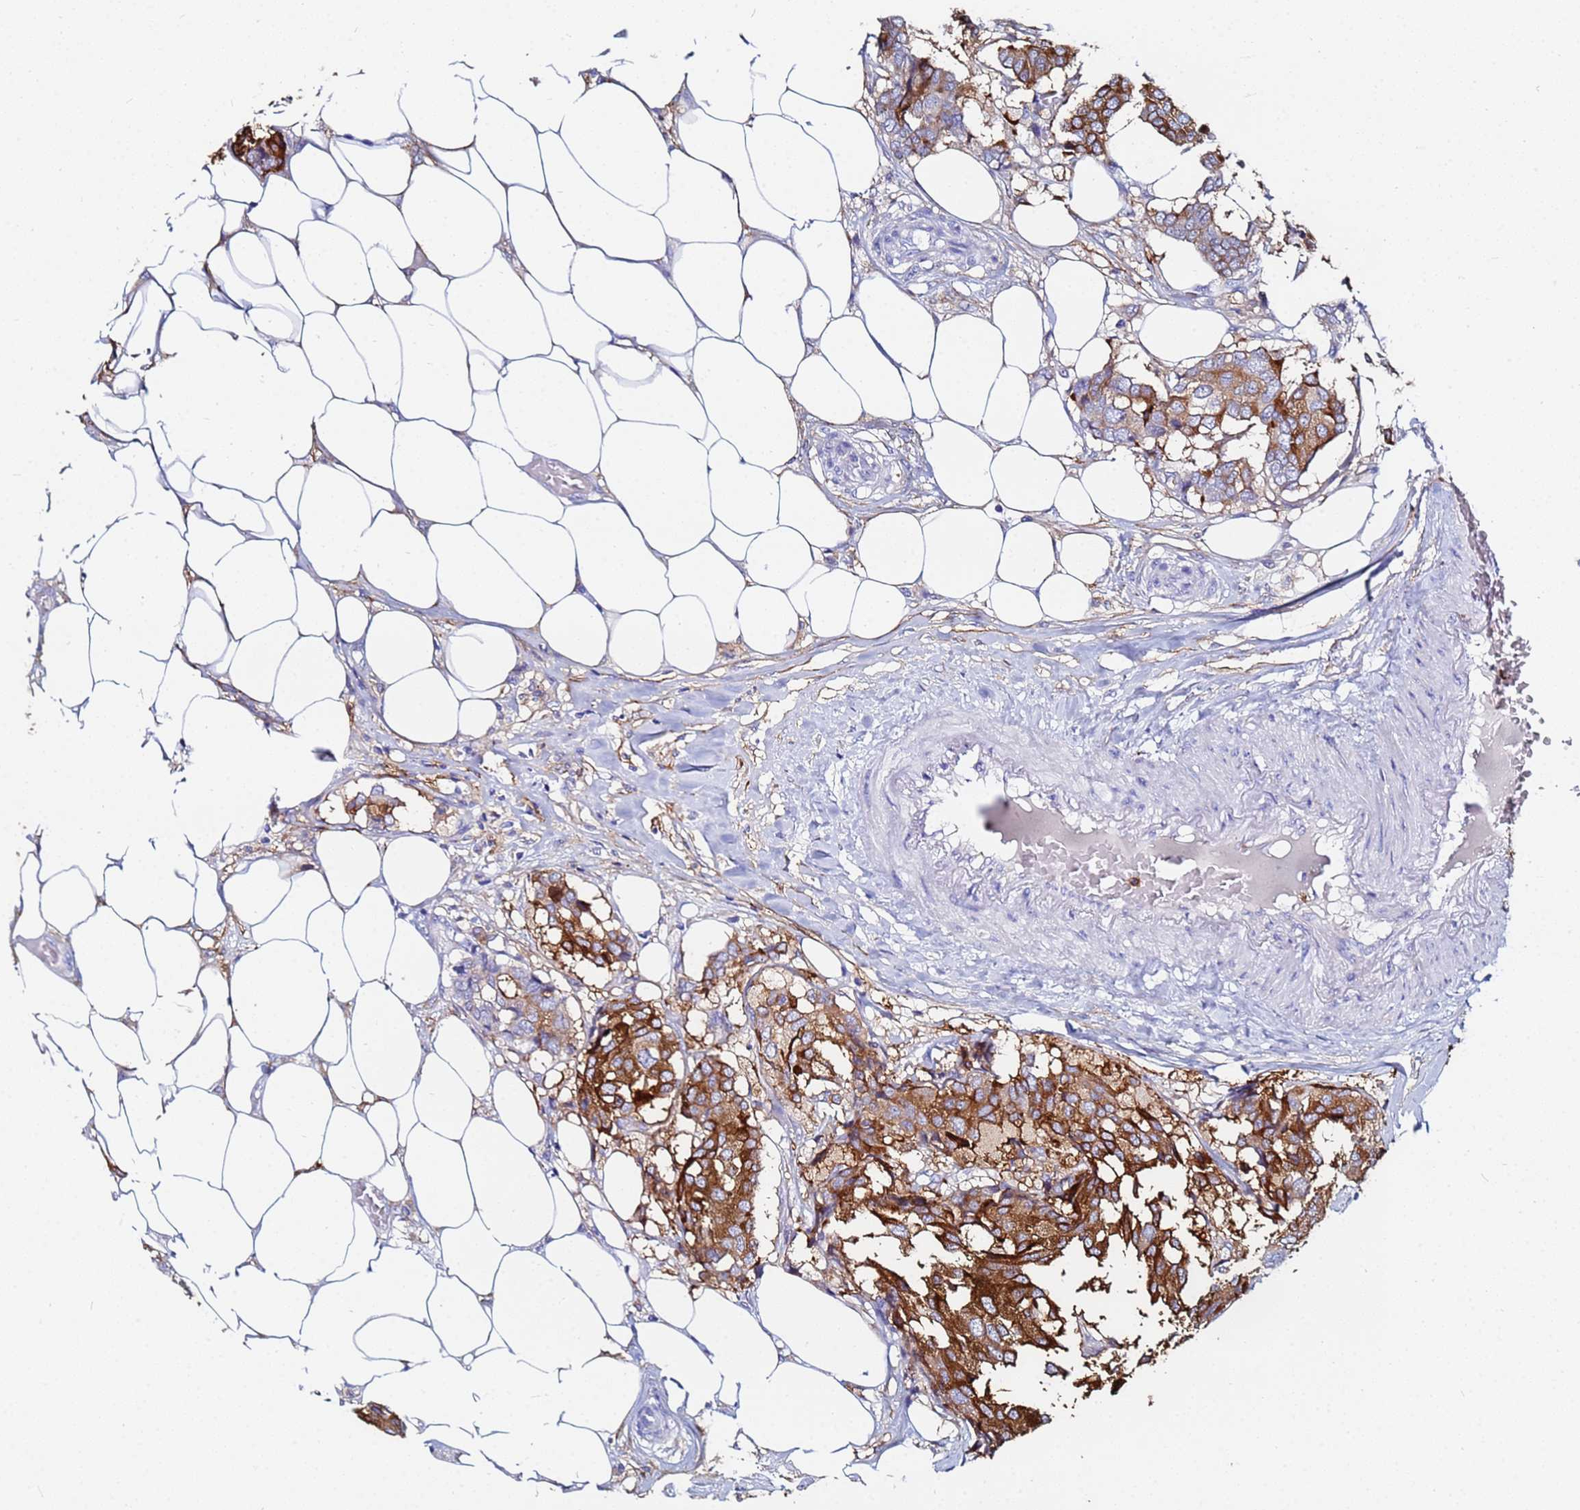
{"staining": {"intensity": "strong", "quantity": ">75%", "location": "cytoplasmic/membranous"}, "tissue": "breast cancer", "cell_type": "Tumor cells", "image_type": "cancer", "snomed": [{"axis": "morphology", "description": "Duct carcinoma"}, {"axis": "topography", "description": "Breast"}], "caption": "Breast infiltrating ductal carcinoma stained with DAB immunohistochemistry (IHC) exhibits high levels of strong cytoplasmic/membranous positivity in approximately >75% of tumor cells.", "gene": "BASP1", "patient": {"sex": "female", "age": 75}}